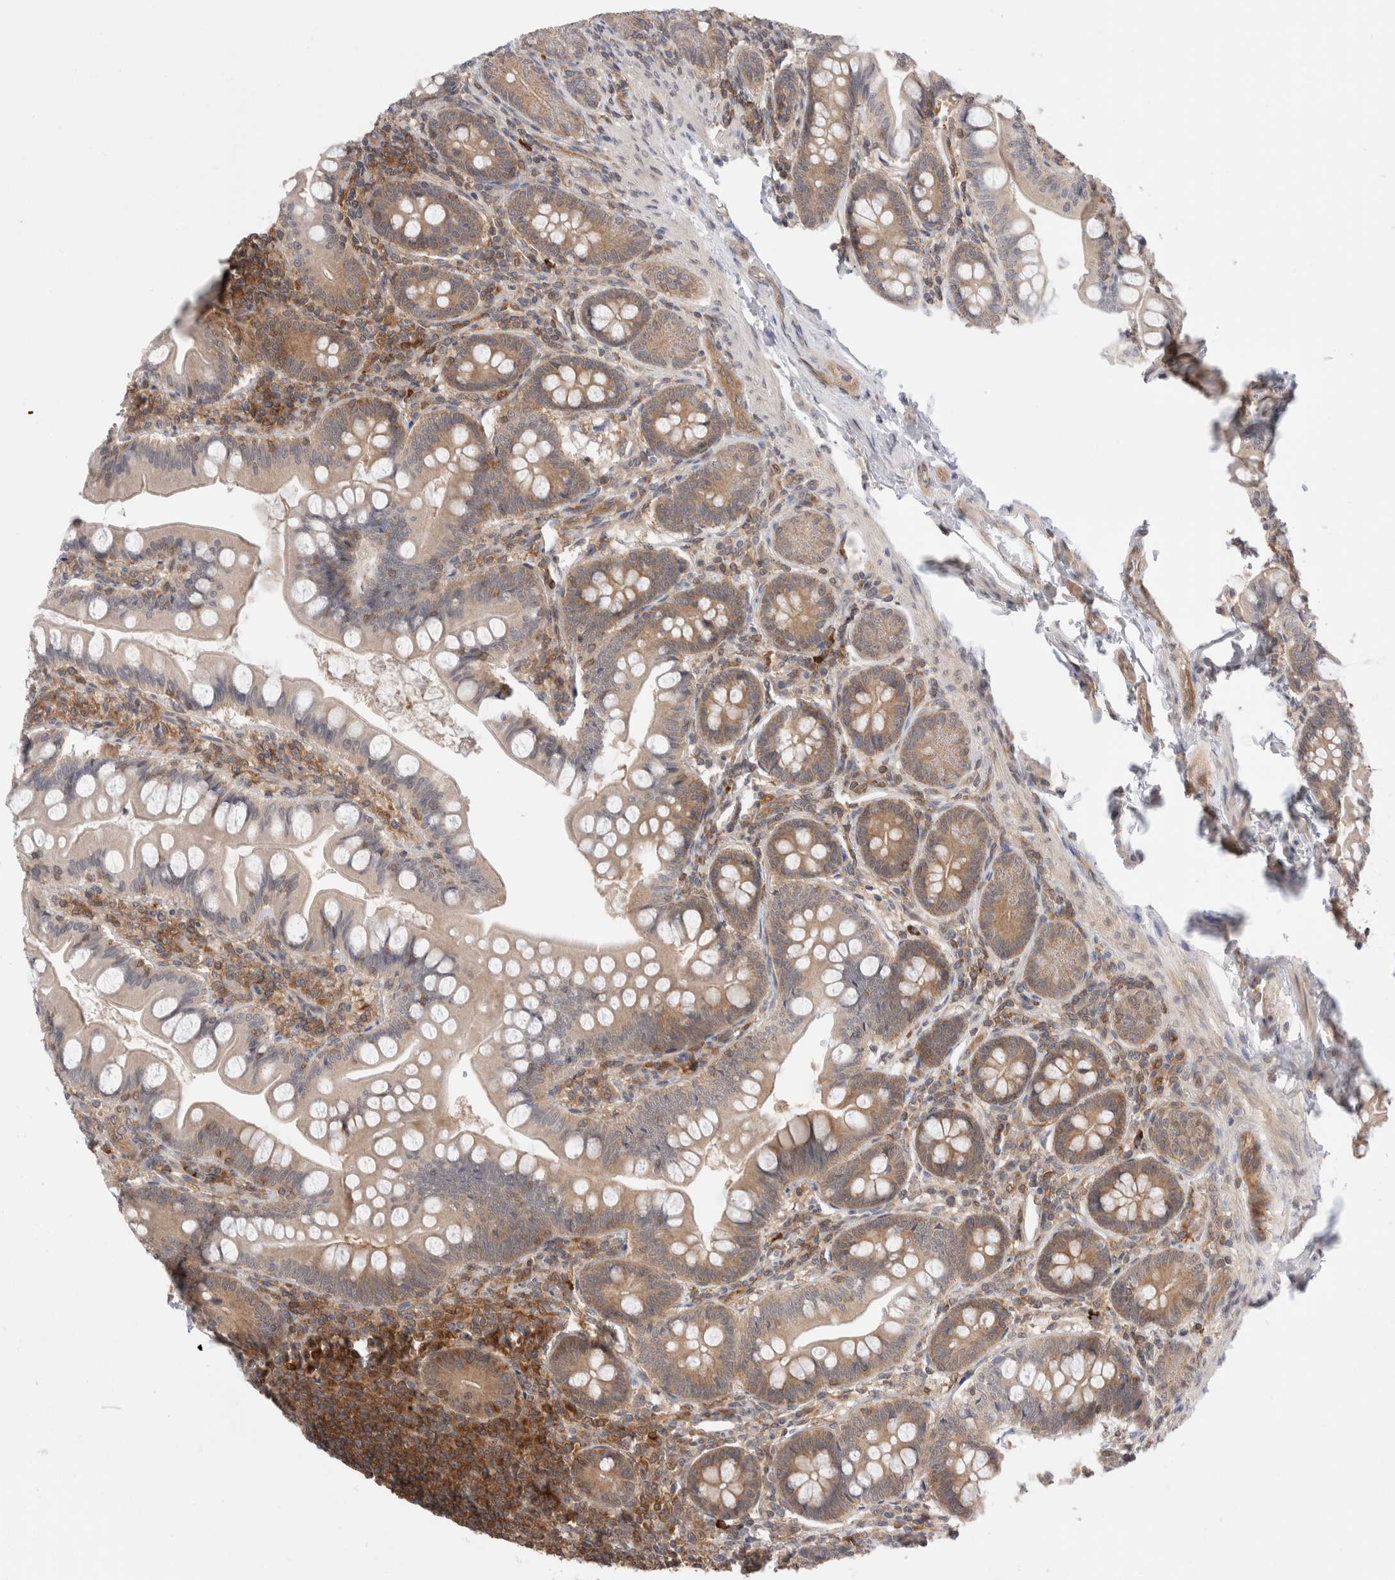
{"staining": {"intensity": "moderate", "quantity": "25%-75%", "location": "cytoplasmic/membranous"}, "tissue": "small intestine", "cell_type": "Glandular cells", "image_type": "normal", "snomed": [{"axis": "morphology", "description": "Normal tissue, NOS"}, {"axis": "topography", "description": "Small intestine"}], "caption": "IHC of normal small intestine shows medium levels of moderate cytoplasmic/membranous positivity in about 25%-75% of glandular cells. IHC stains the protein in brown and the nuclei are stained blue.", "gene": "NFKB1", "patient": {"sex": "male", "age": 7}}